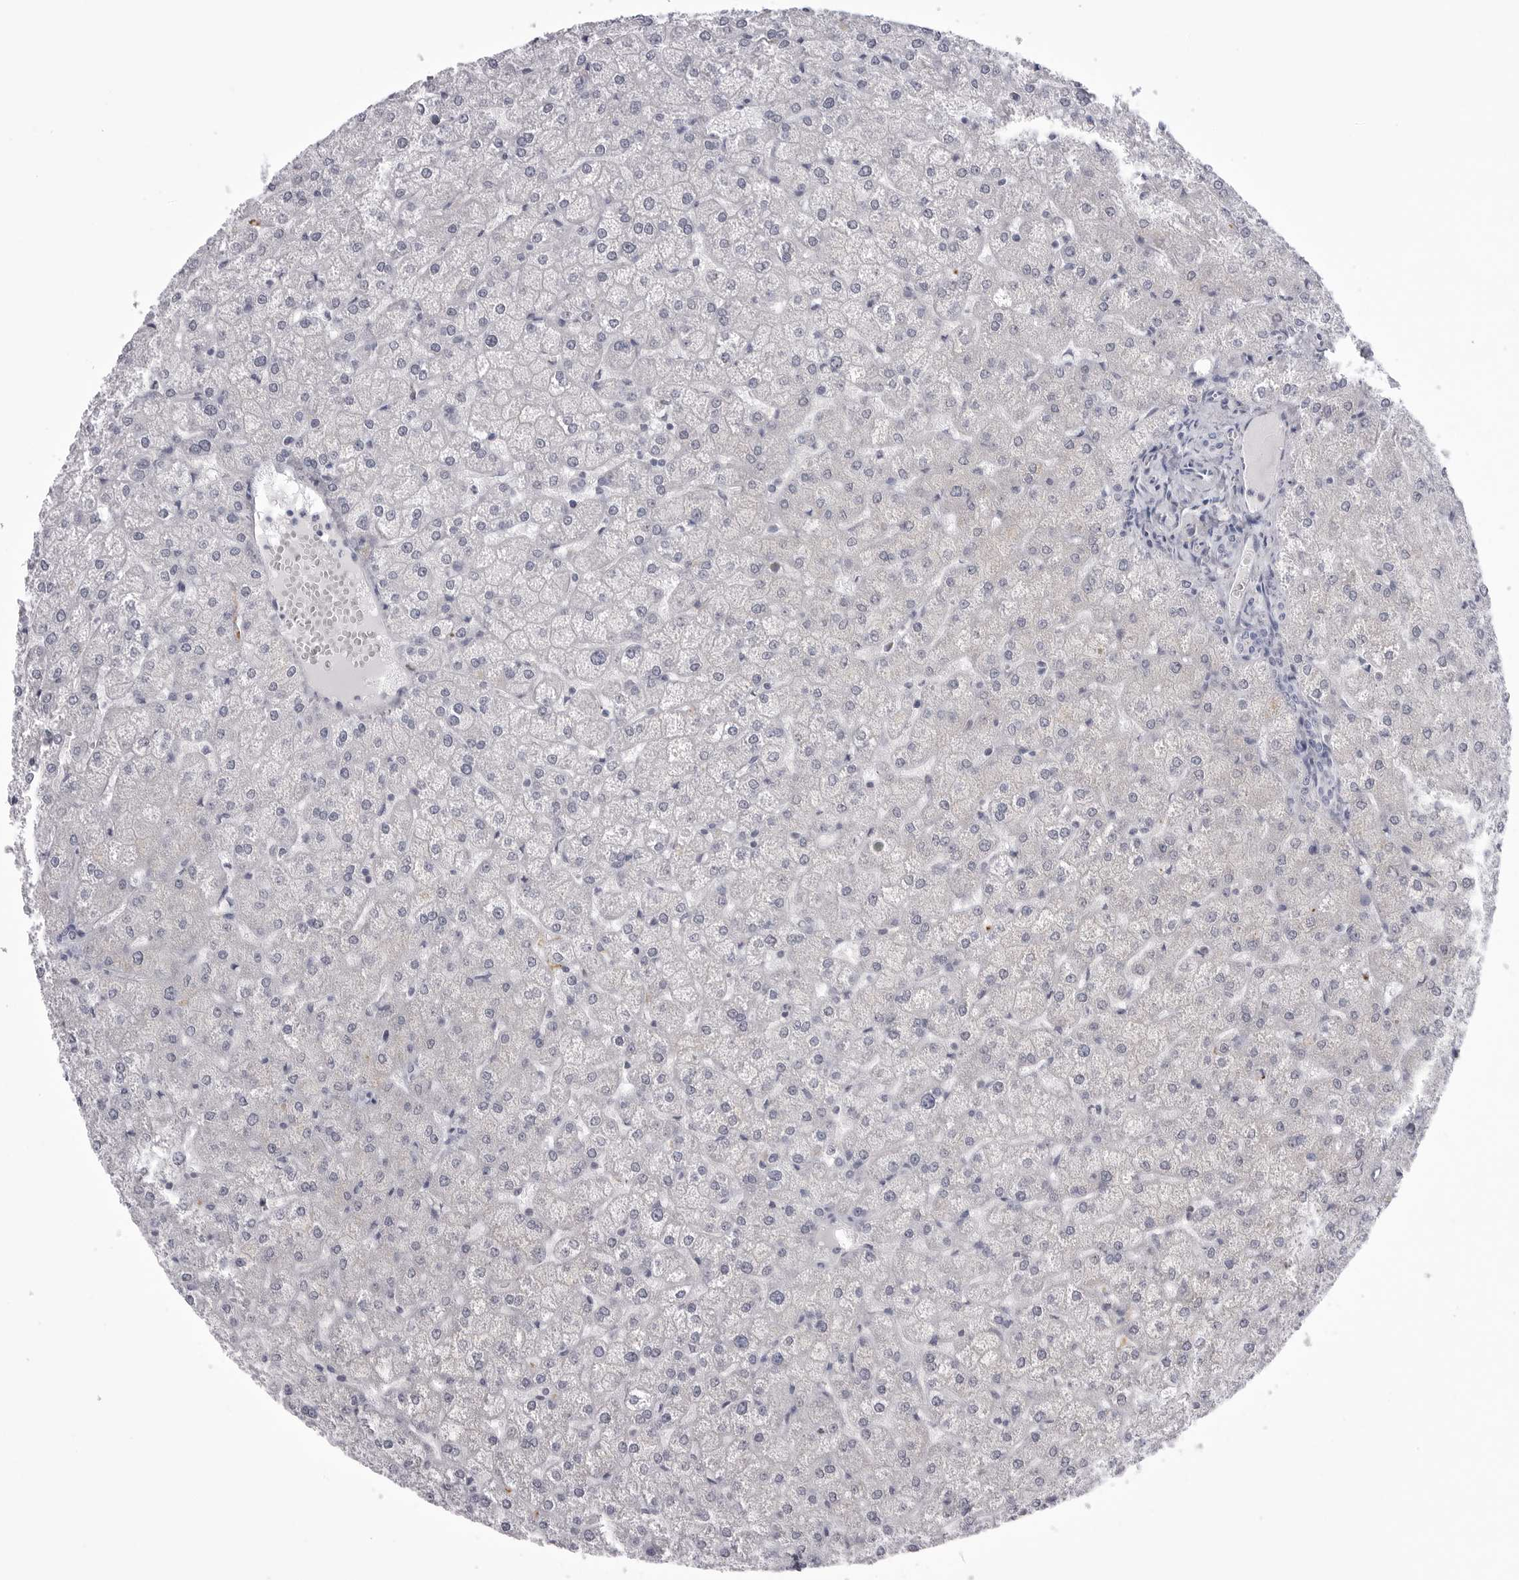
{"staining": {"intensity": "negative", "quantity": "none", "location": "none"}, "tissue": "liver", "cell_type": "Cholangiocytes", "image_type": "normal", "snomed": [{"axis": "morphology", "description": "Normal tissue, NOS"}, {"axis": "topography", "description": "Liver"}], "caption": "High magnification brightfield microscopy of normal liver stained with DAB (brown) and counterstained with hematoxylin (blue): cholangiocytes show no significant staining.", "gene": "TUFM", "patient": {"sex": "female", "age": 32}}